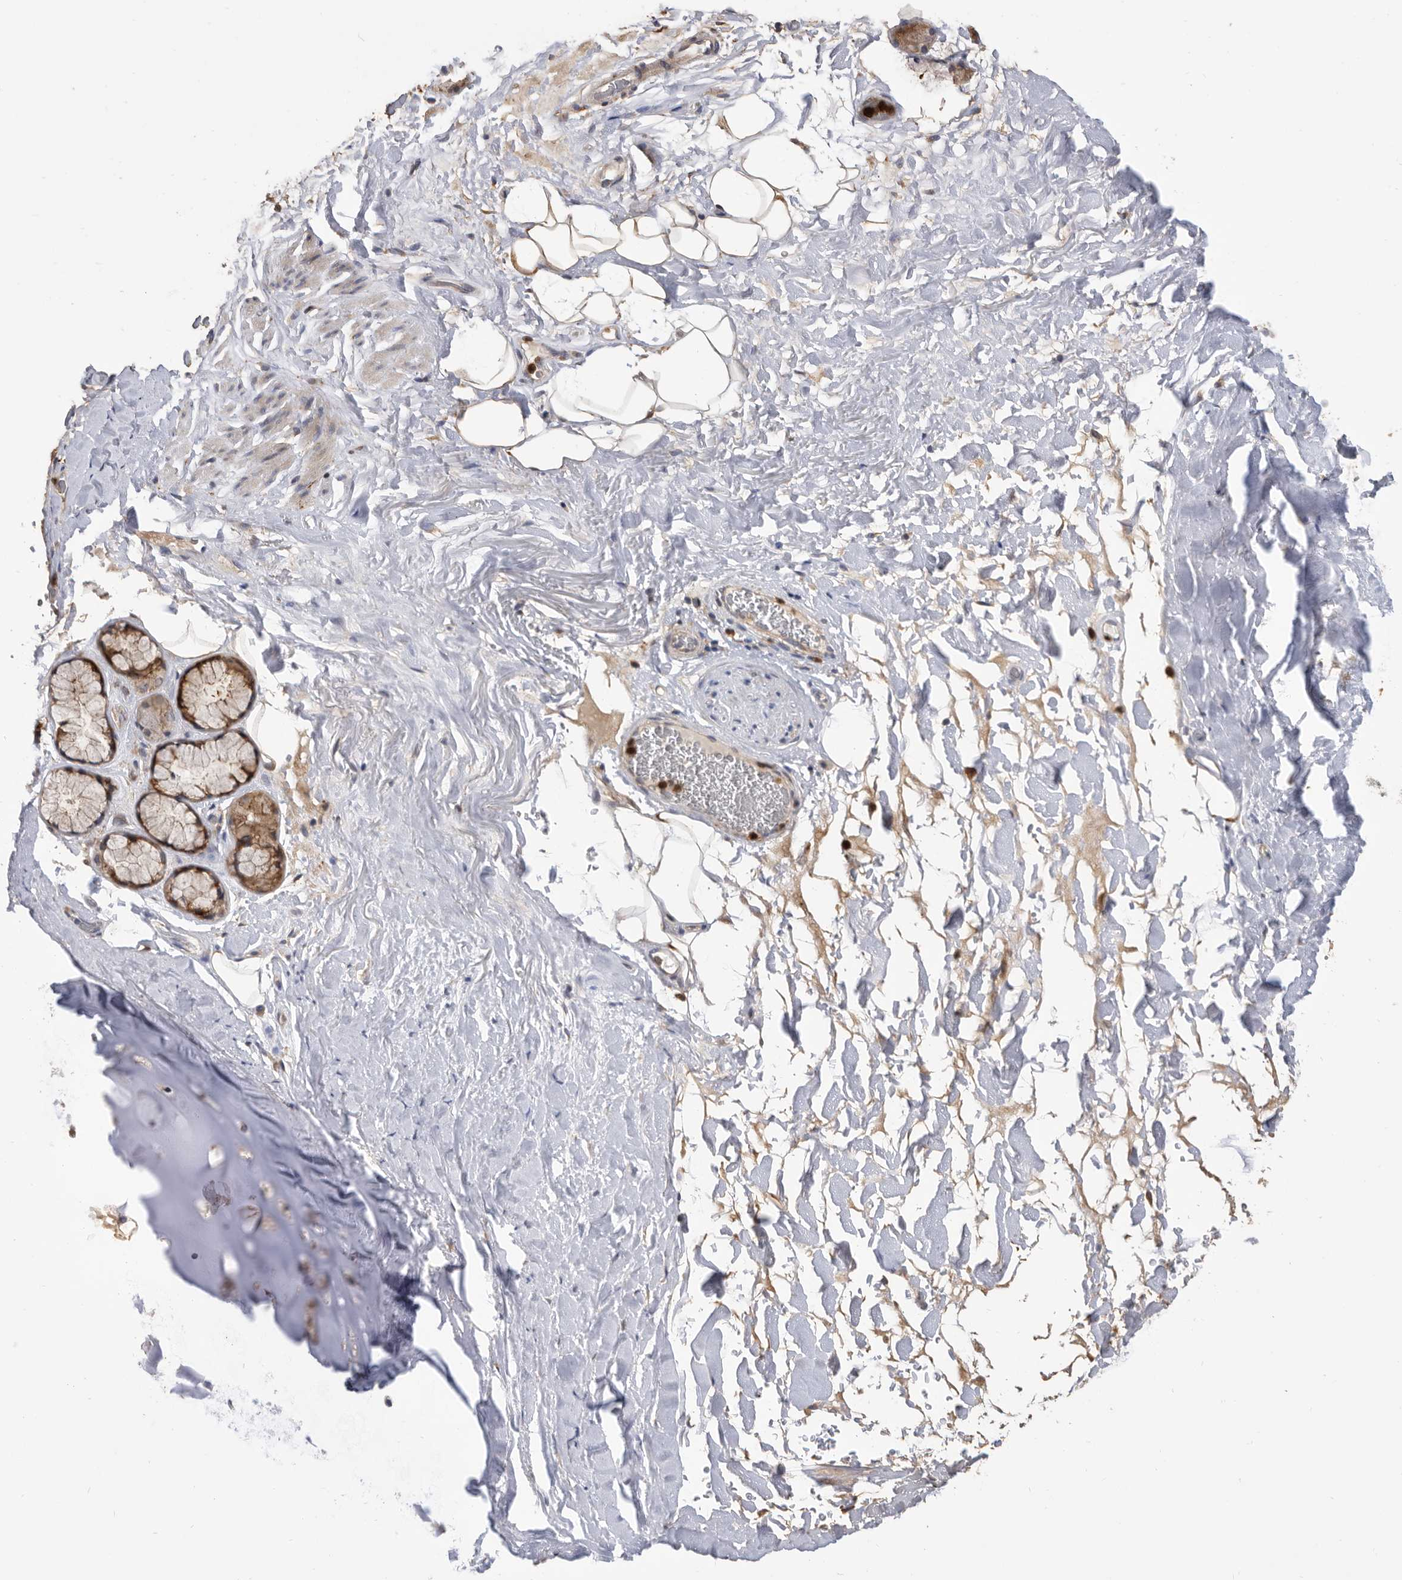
{"staining": {"intensity": "moderate", "quantity": ">75%", "location": "cytoplasmic/membranous"}, "tissue": "adipose tissue", "cell_type": "Adipocytes", "image_type": "normal", "snomed": [{"axis": "morphology", "description": "Normal tissue, NOS"}, {"axis": "topography", "description": "Cartilage tissue"}], "caption": "Immunohistochemistry (IHC) image of unremarkable adipose tissue: adipose tissue stained using IHC shows medium levels of moderate protein expression localized specifically in the cytoplasmic/membranous of adipocytes, appearing as a cytoplasmic/membranous brown color.", "gene": "CRISPLD2", "patient": {"sex": "female", "age": 63}}